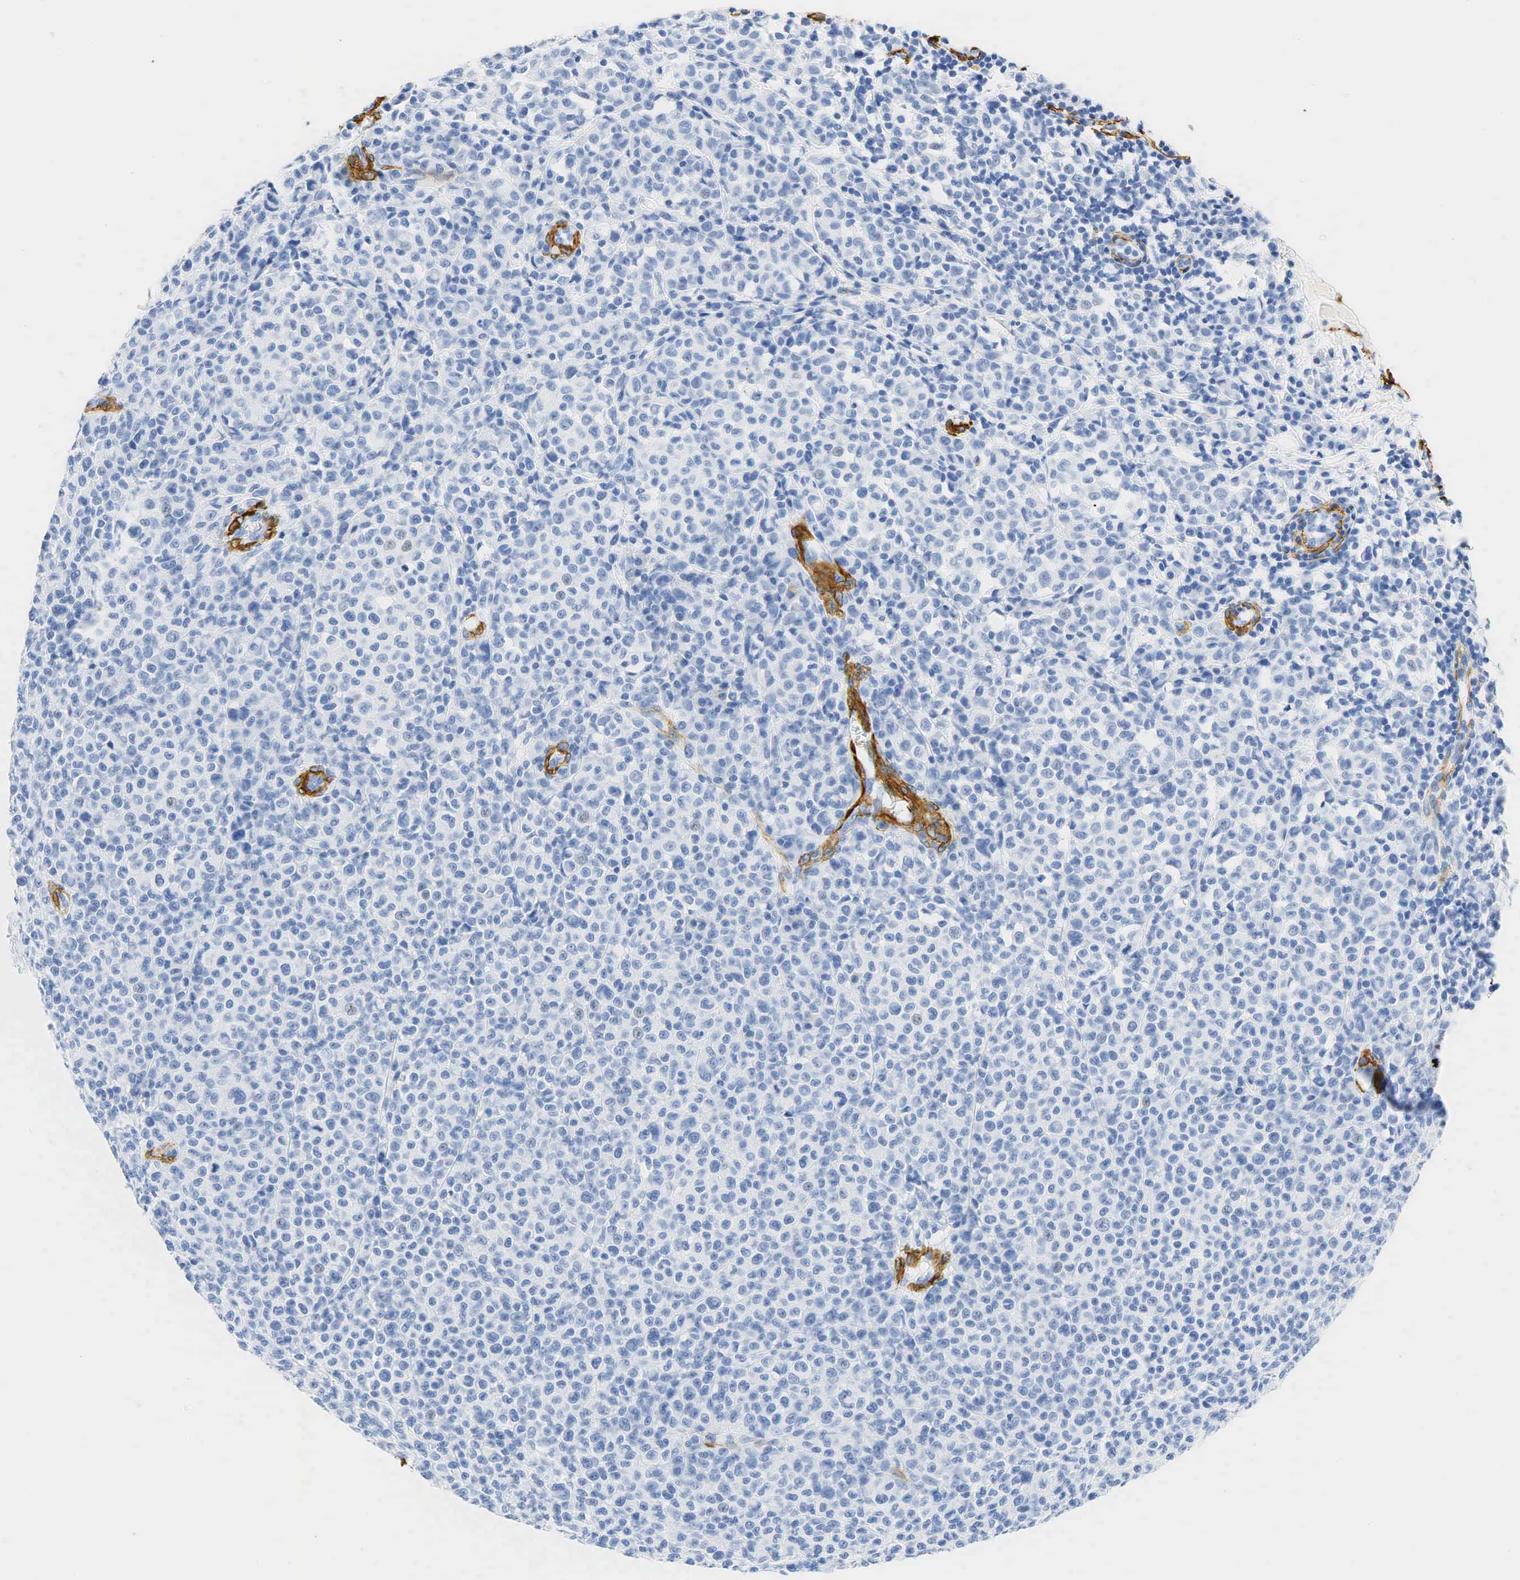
{"staining": {"intensity": "negative", "quantity": "none", "location": "none"}, "tissue": "melanoma", "cell_type": "Tumor cells", "image_type": "cancer", "snomed": [{"axis": "morphology", "description": "Malignant melanoma, Metastatic site"}, {"axis": "topography", "description": "Skin"}], "caption": "Tumor cells show no significant protein expression in malignant melanoma (metastatic site).", "gene": "ACTA1", "patient": {"sex": "male", "age": 32}}